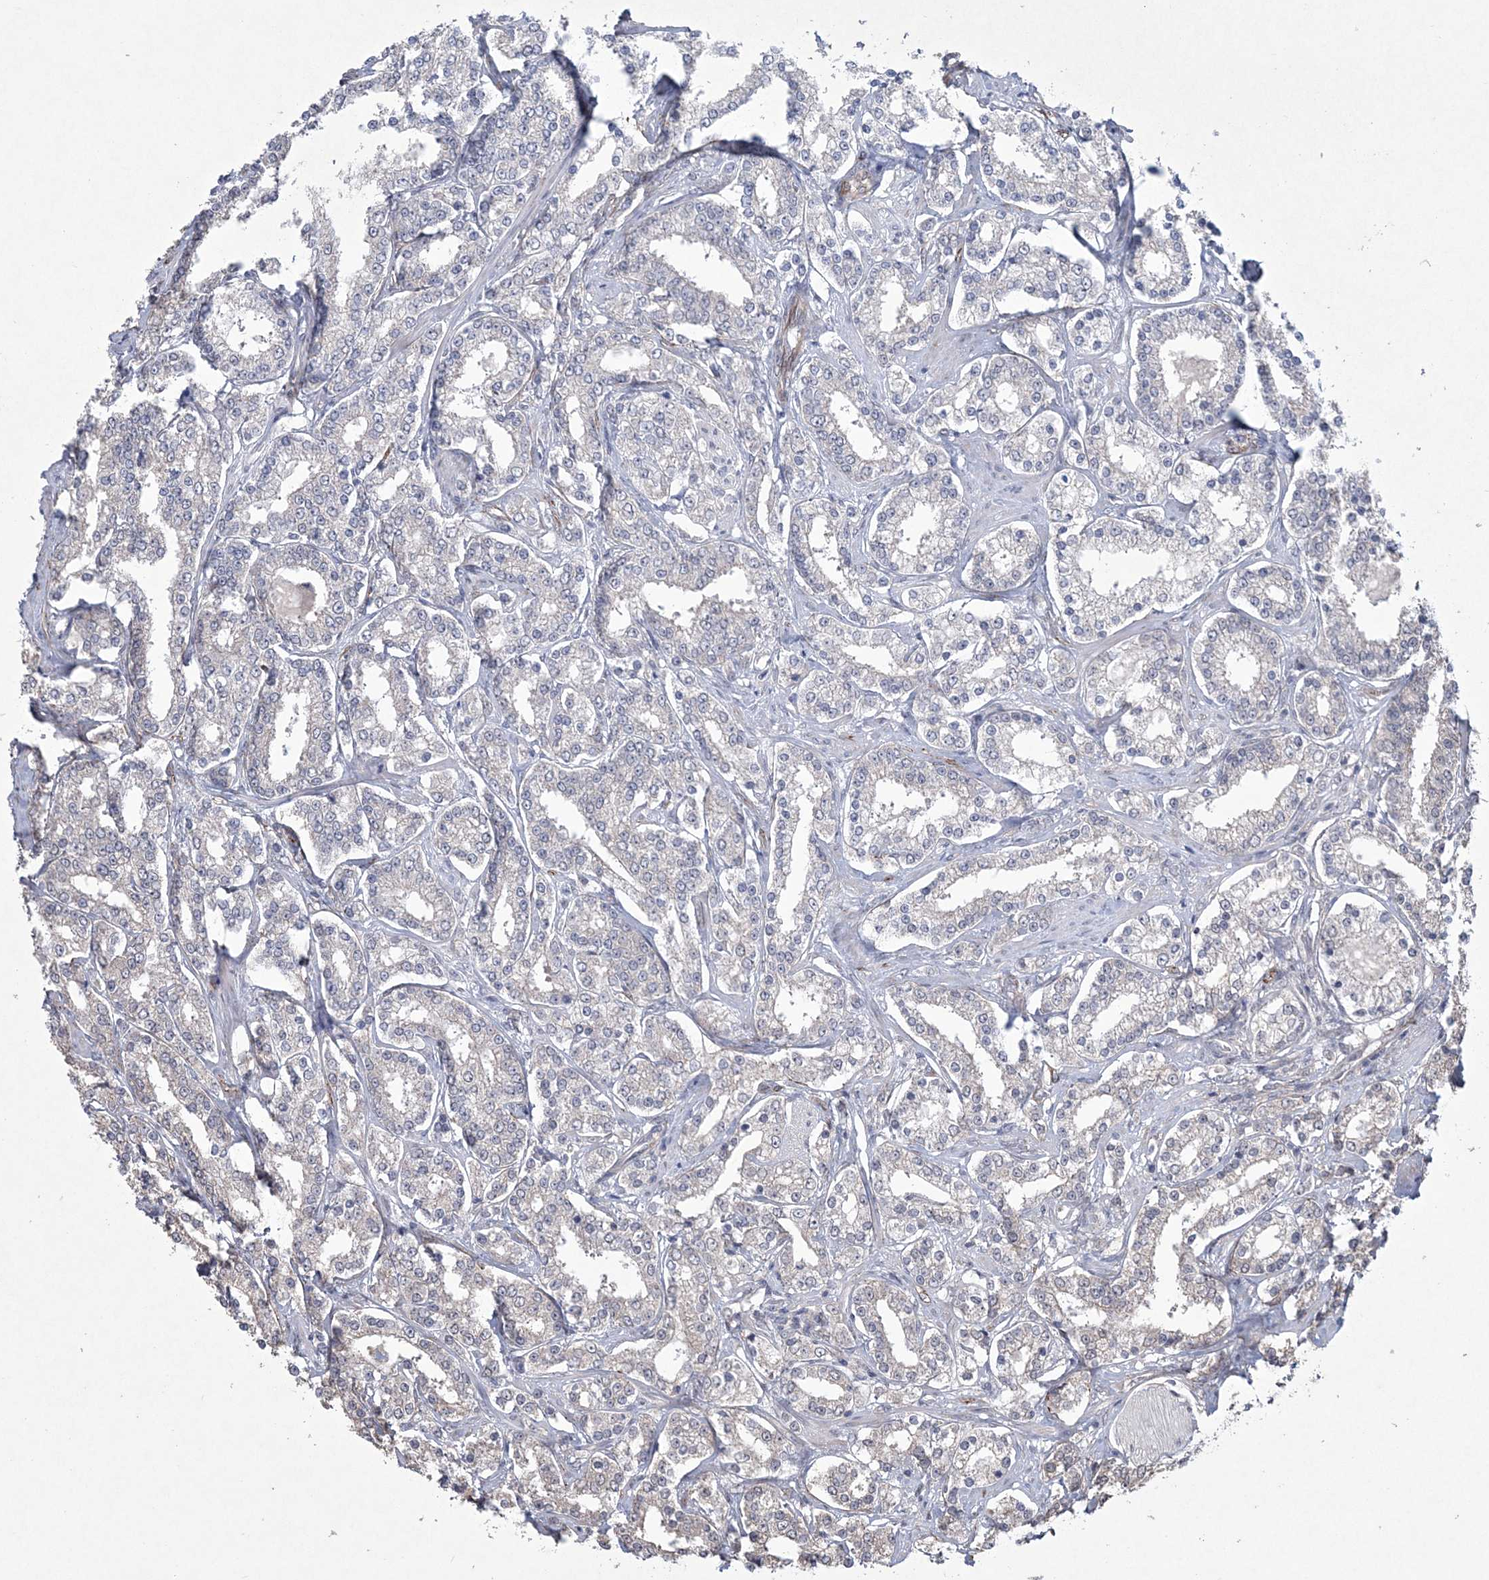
{"staining": {"intensity": "negative", "quantity": "none", "location": "none"}, "tissue": "prostate cancer", "cell_type": "Tumor cells", "image_type": "cancer", "snomed": [{"axis": "morphology", "description": "Normal tissue, NOS"}, {"axis": "morphology", "description": "Adenocarcinoma, High grade"}, {"axis": "topography", "description": "Prostate"}], "caption": "A micrograph of prostate cancer (adenocarcinoma (high-grade)) stained for a protein shows no brown staining in tumor cells.", "gene": "DPCD", "patient": {"sex": "male", "age": 83}}